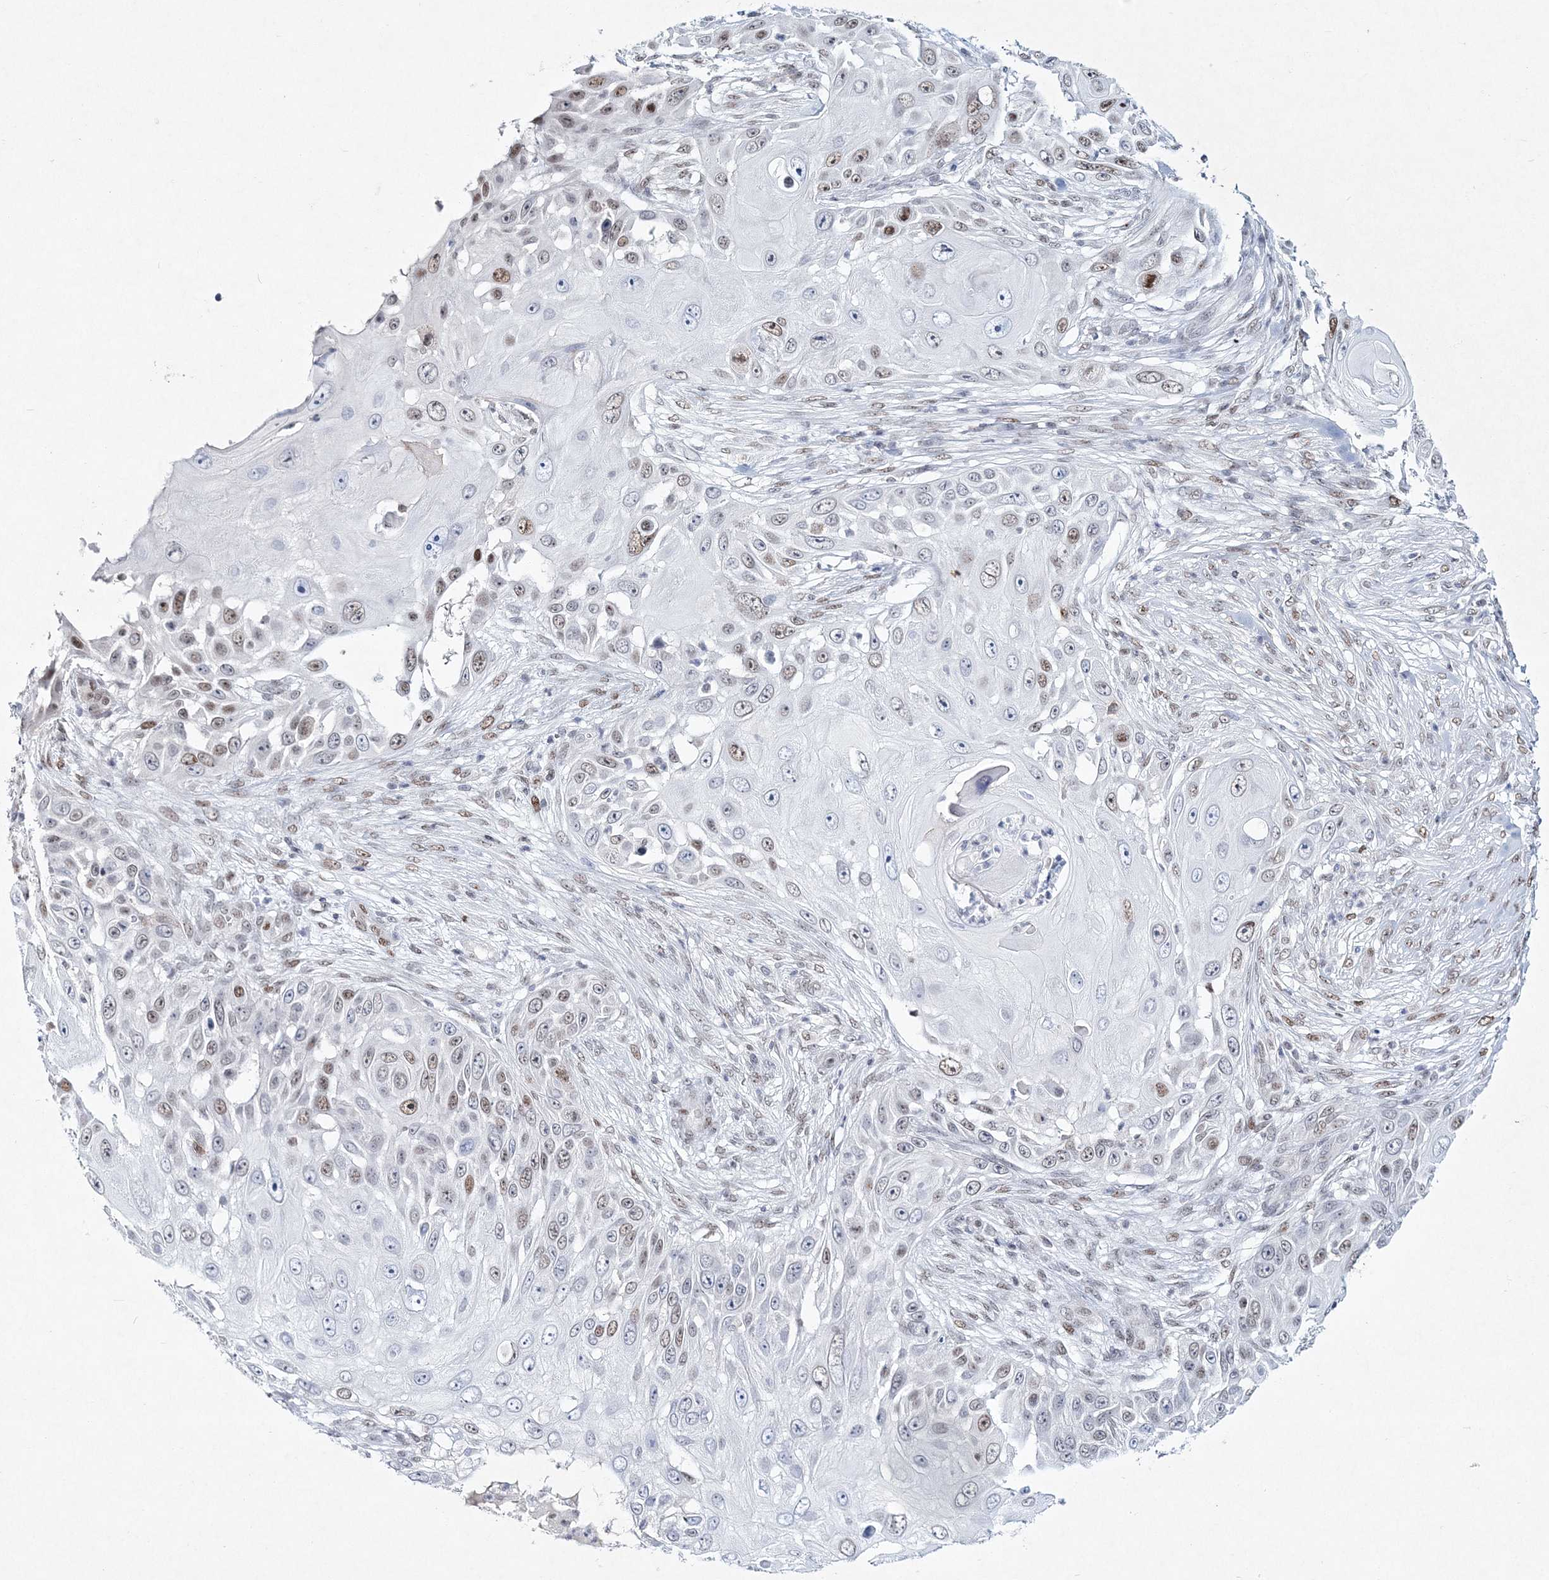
{"staining": {"intensity": "moderate", "quantity": "25%-75%", "location": "nuclear"}, "tissue": "skin cancer", "cell_type": "Tumor cells", "image_type": "cancer", "snomed": [{"axis": "morphology", "description": "Squamous cell carcinoma, NOS"}, {"axis": "topography", "description": "Skin"}], "caption": "An IHC image of tumor tissue is shown. Protein staining in brown shows moderate nuclear positivity in squamous cell carcinoma (skin) within tumor cells. The protein is stained brown, and the nuclei are stained in blue (DAB (3,3'-diaminobenzidine) IHC with brightfield microscopy, high magnification).", "gene": "LRRFIP2", "patient": {"sex": "female", "age": 44}}